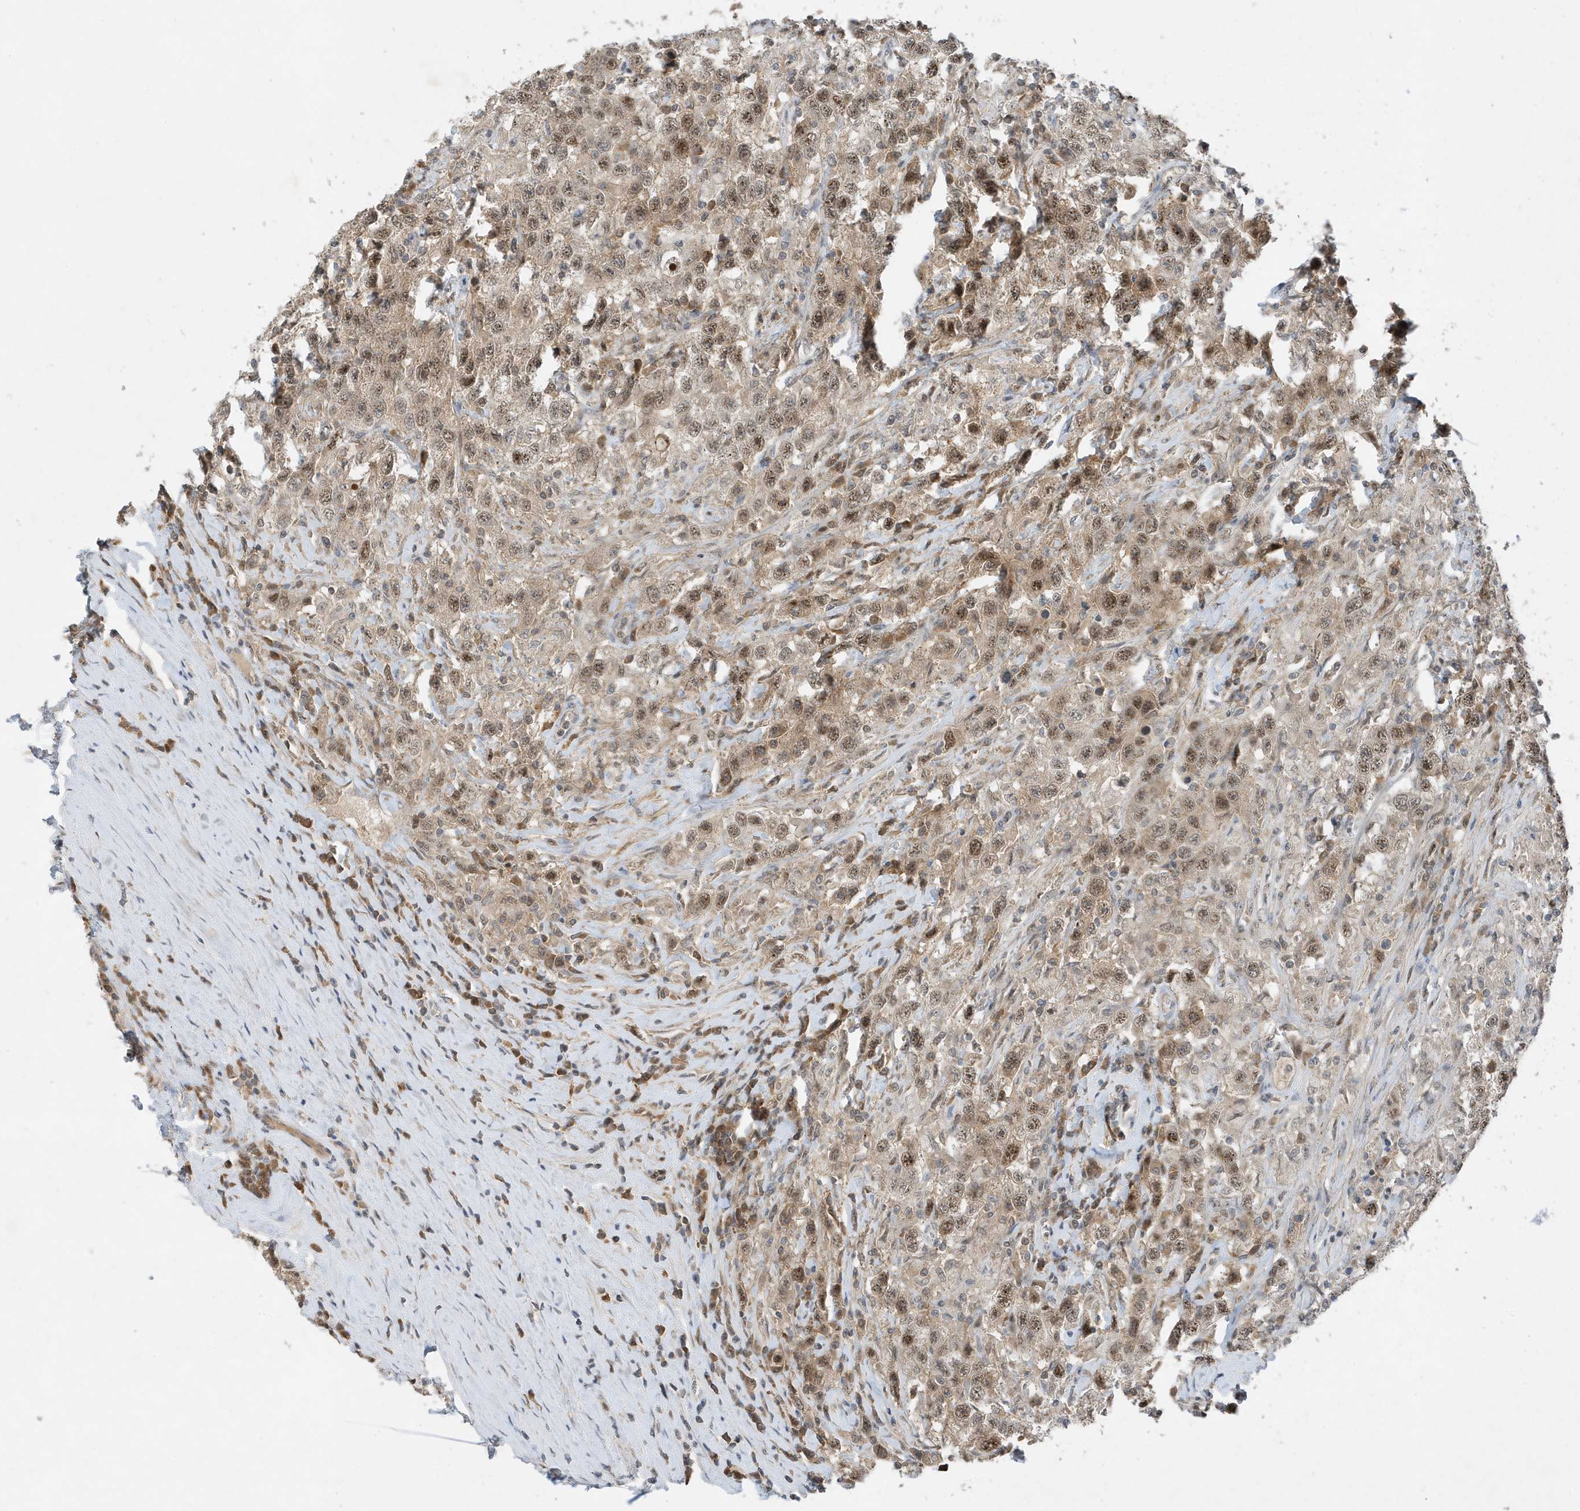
{"staining": {"intensity": "moderate", "quantity": ">75%", "location": "cytoplasmic/membranous,nuclear"}, "tissue": "testis cancer", "cell_type": "Tumor cells", "image_type": "cancer", "snomed": [{"axis": "morphology", "description": "Seminoma, NOS"}, {"axis": "topography", "description": "Testis"}], "caption": "Testis cancer (seminoma) tissue shows moderate cytoplasmic/membranous and nuclear staining in about >75% of tumor cells, visualized by immunohistochemistry.", "gene": "MAST3", "patient": {"sex": "male", "age": 41}}